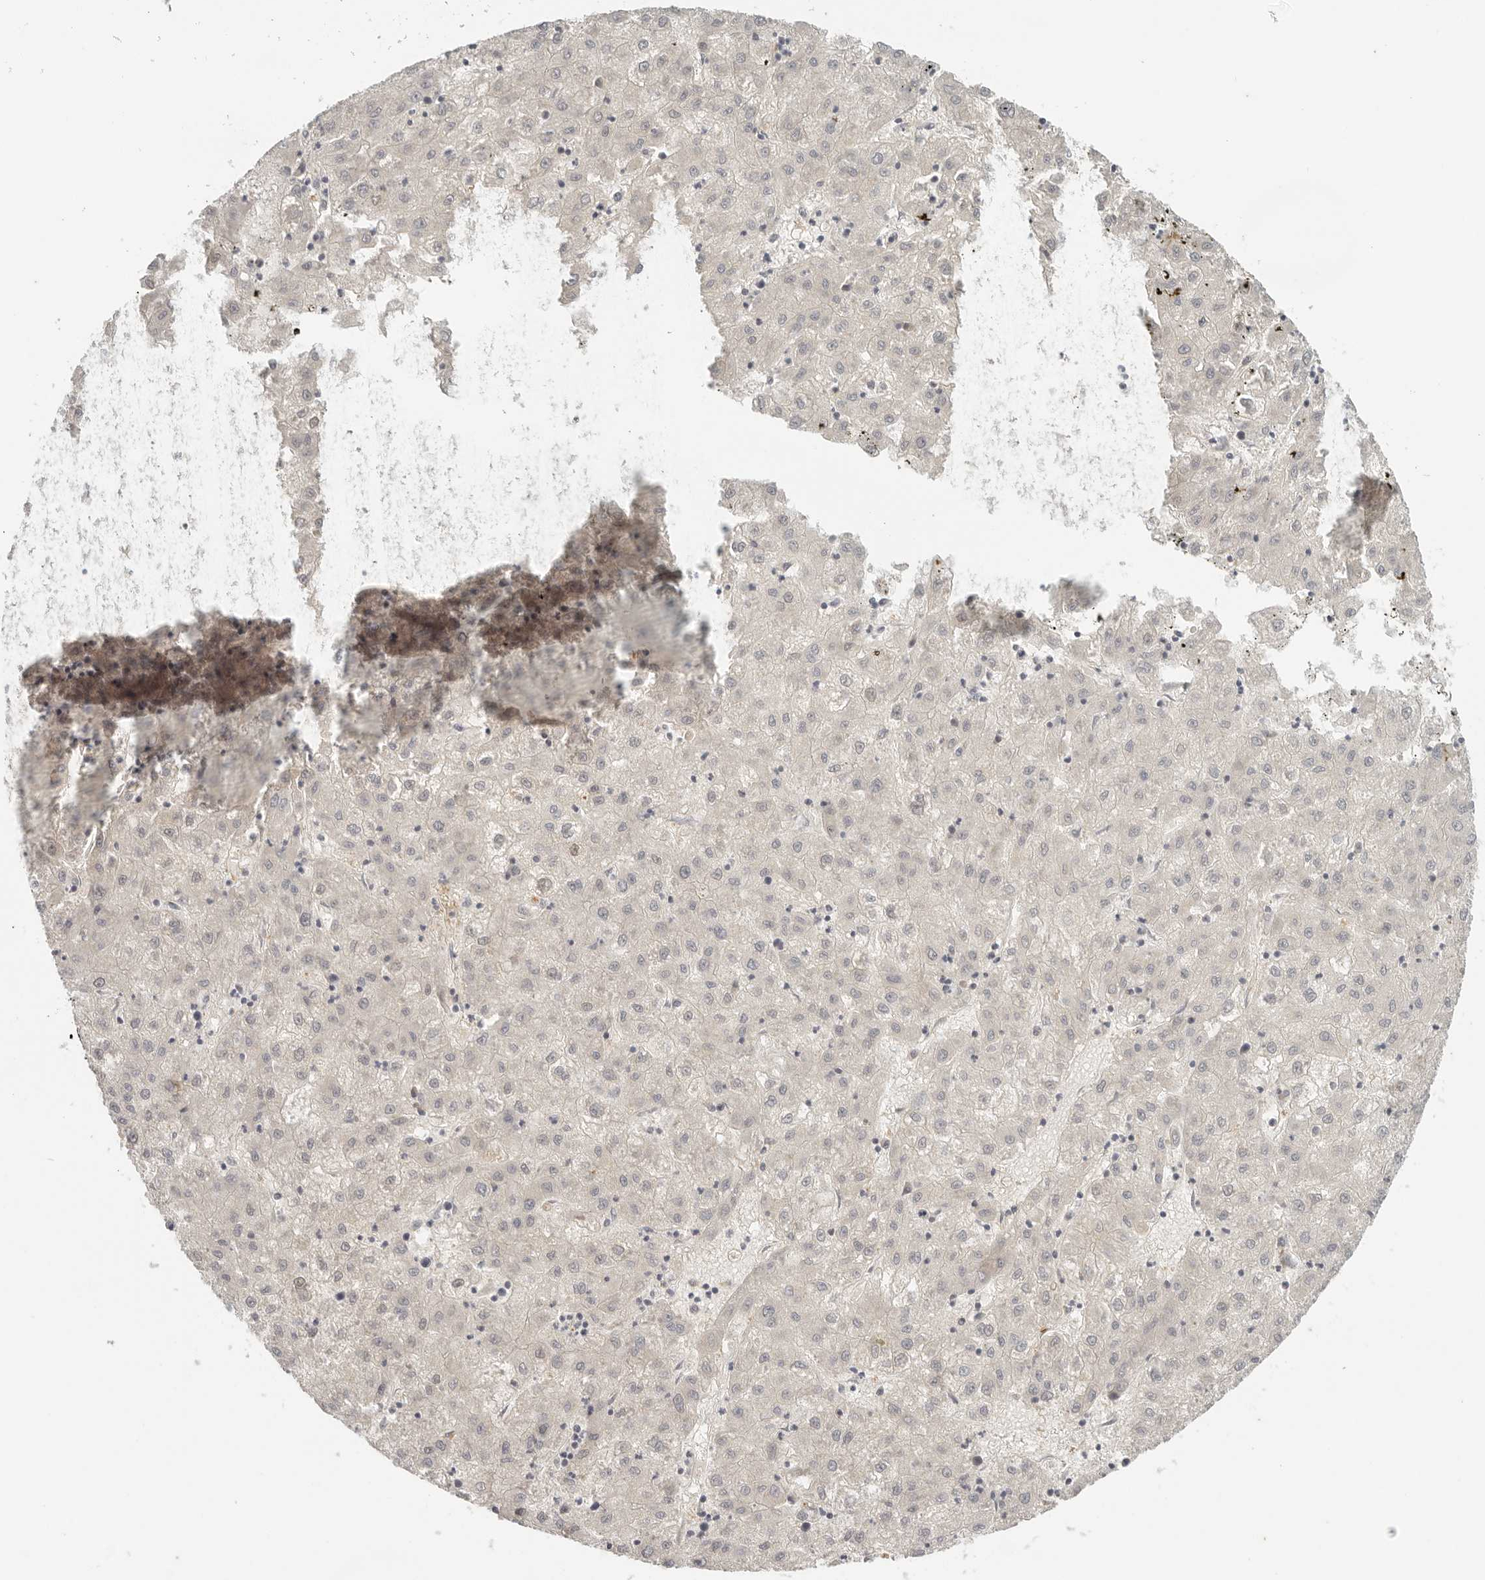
{"staining": {"intensity": "negative", "quantity": "none", "location": "none"}, "tissue": "liver cancer", "cell_type": "Tumor cells", "image_type": "cancer", "snomed": [{"axis": "morphology", "description": "Carcinoma, Hepatocellular, NOS"}, {"axis": "topography", "description": "Liver"}], "caption": "There is no significant positivity in tumor cells of liver cancer (hepatocellular carcinoma).", "gene": "AHDC1", "patient": {"sex": "male", "age": 72}}